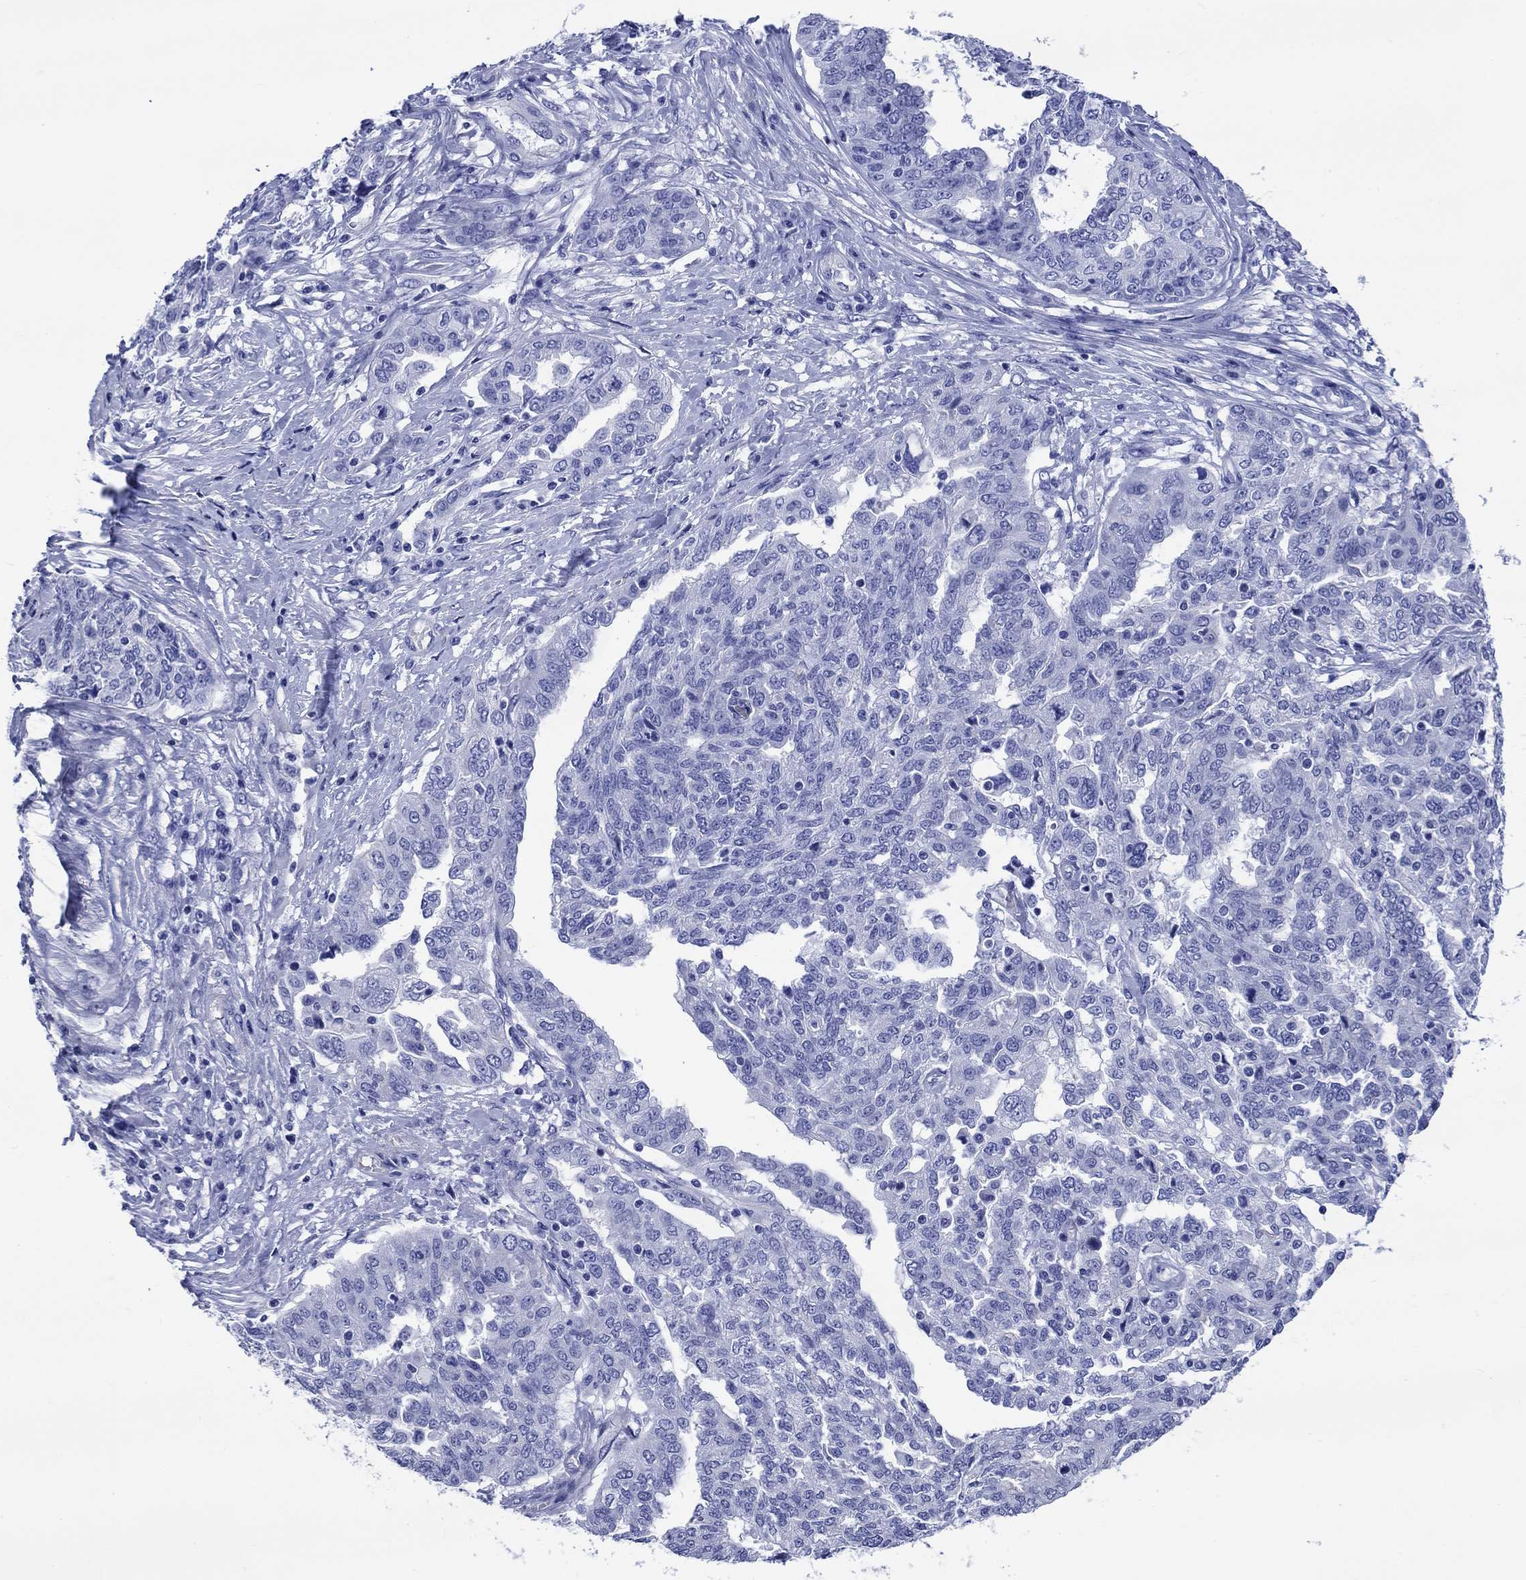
{"staining": {"intensity": "negative", "quantity": "none", "location": "none"}, "tissue": "ovarian cancer", "cell_type": "Tumor cells", "image_type": "cancer", "snomed": [{"axis": "morphology", "description": "Cystadenocarcinoma, serous, NOS"}, {"axis": "topography", "description": "Ovary"}], "caption": "DAB (3,3'-diaminobenzidine) immunohistochemical staining of ovarian cancer (serous cystadenocarcinoma) shows no significant staining in tumor cells. The staining is performed using DAB brown chromogen with nuclei counter-stained in using hematoxylin.", "gene": "SLC1A2", "patient": {"sex": "female", "age": 67}}